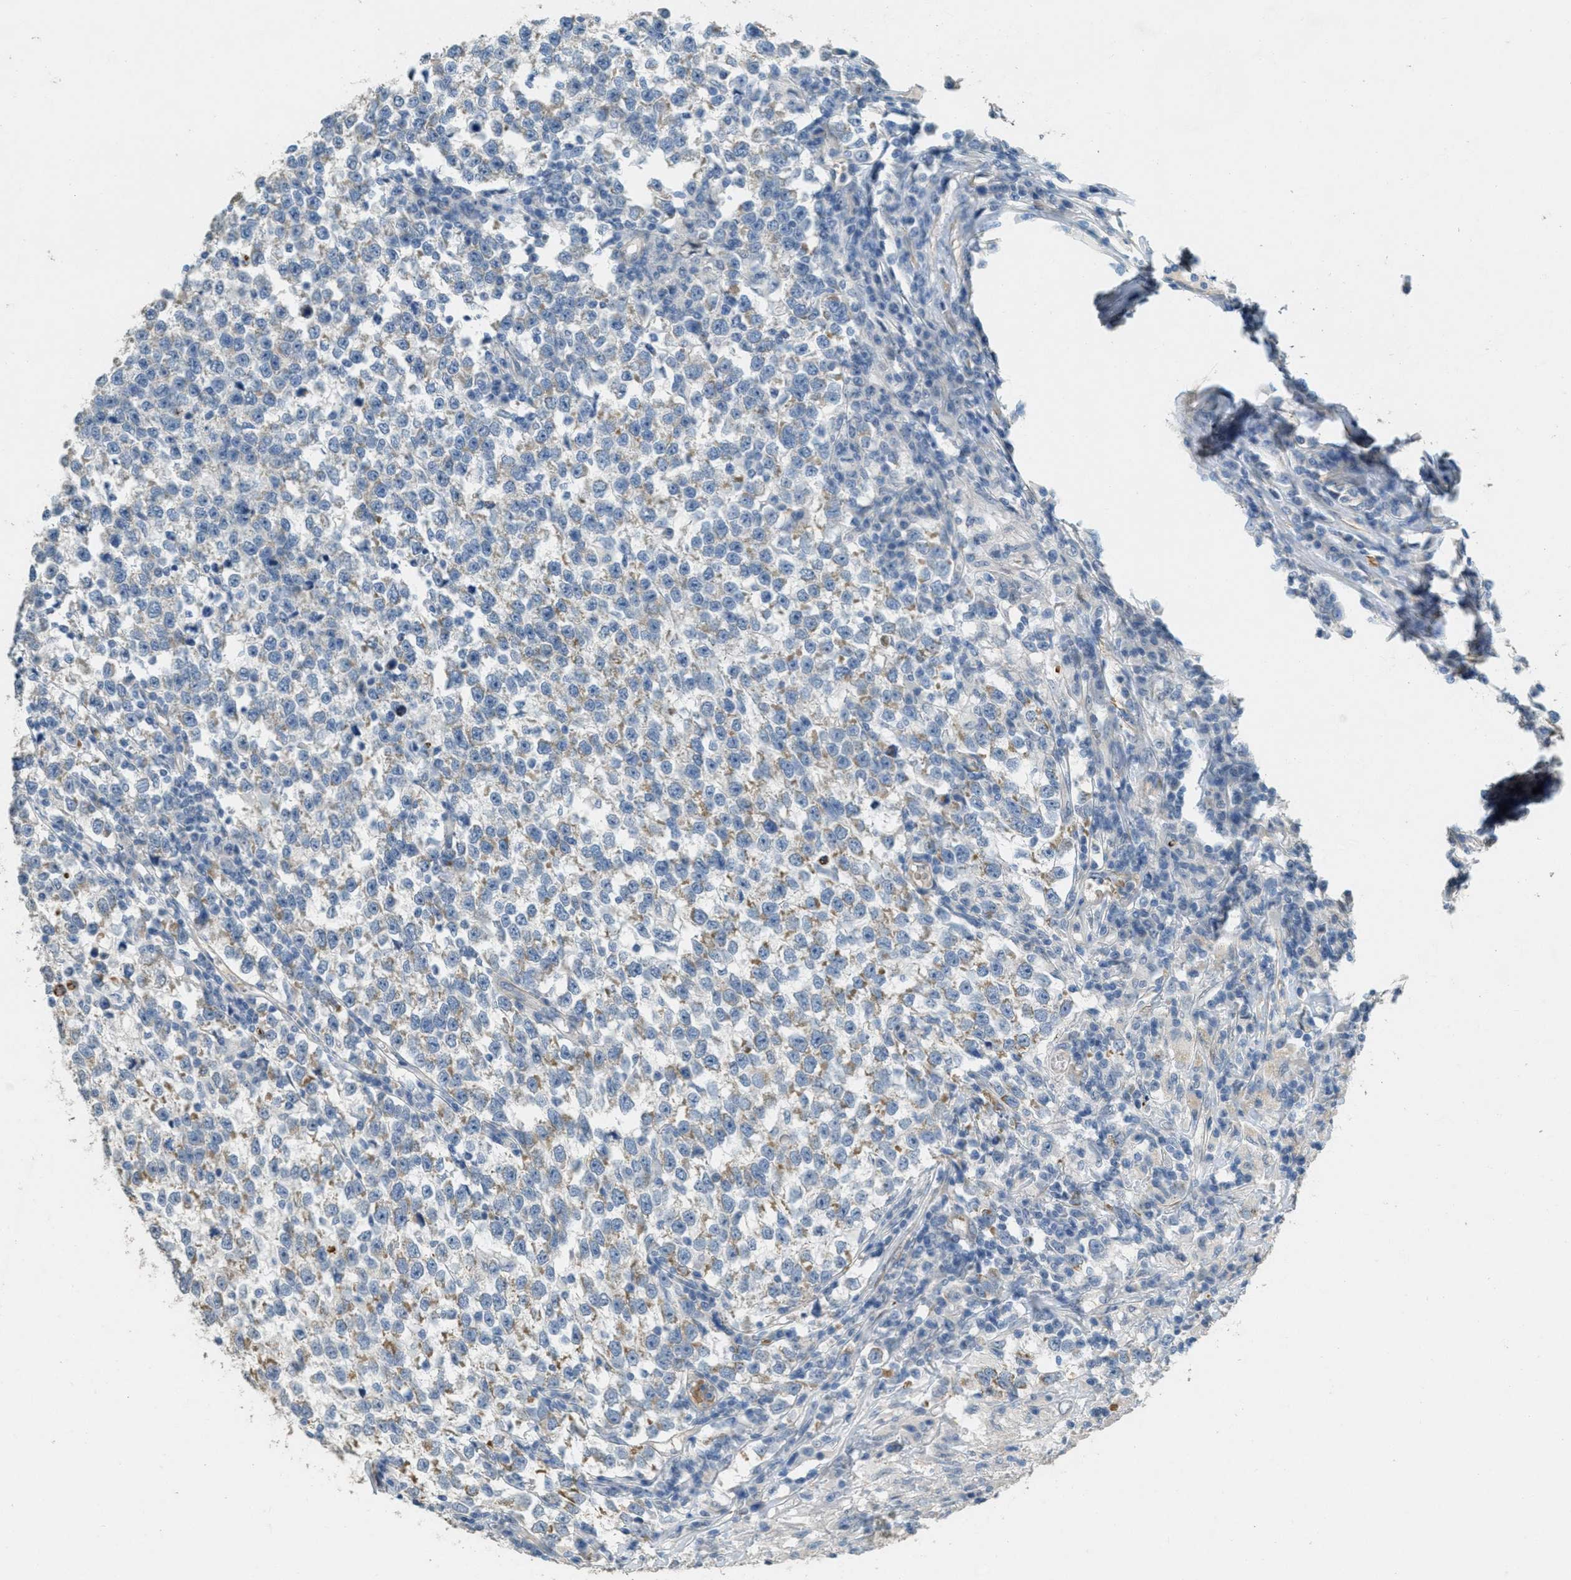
{"staining": {"intensity": "weak", "quantity": "25%-75%", "location": "cytoplasmic/membranous"}, "tissue": "testis cancer", "cell_type": "Tumor cells", "image_type": "cancer", "snomed": [{"axis": "morphology", "description": "Normal tissue, NOS"}, {"axis": "morphology", "description": "Seminoma, NOS"}, {"axis": "topography", "description": "Testis"}], "caption": "The image exhibits a brown stain indicating the presence of a protein in the cytoplasmic/membranous of tumor cells in testis cancer.", "gene": "MRS2", "patient": {"sex": "male", "age": 43}}